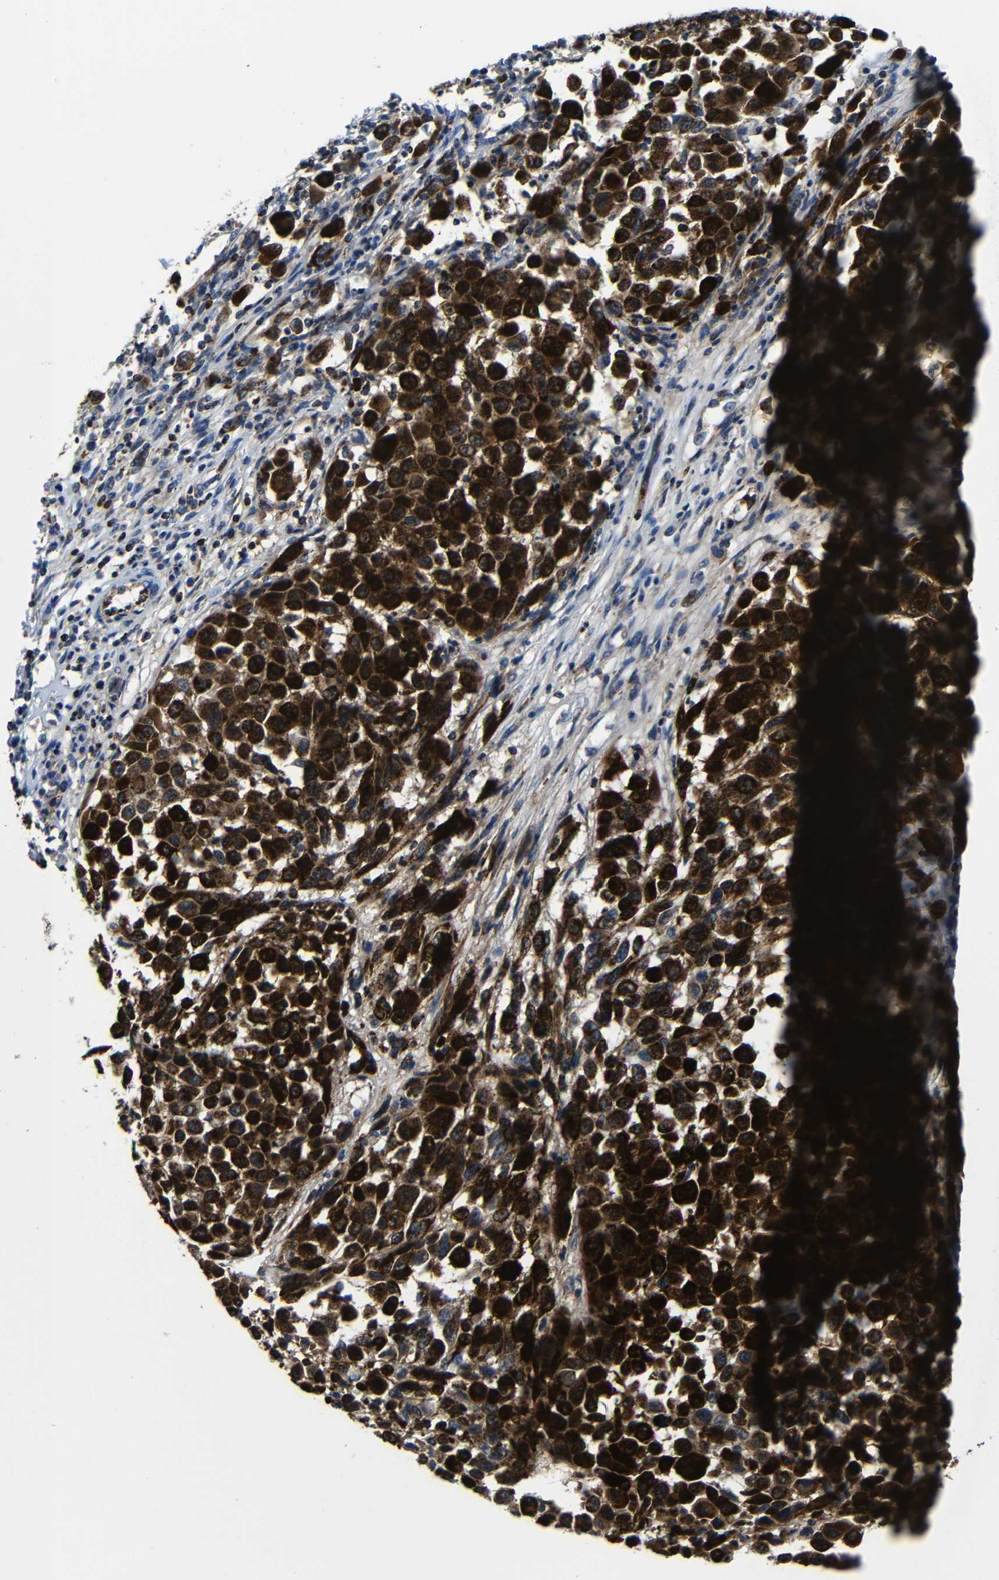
{"staining": {"intensity": "strong", "quantity": ">75%", "location": "cytoplasmic/membranous"}, "tissue": "melanoma", "cell_type": "Tumor cells", "image_type": "cancer", "snomed": [{"axis": "morphology", "description": "Malignant melanoma, Metastatic site"}, {"axis": "topography", "description": "Lymph node"}], "caption": "Malignant melanoma (metastatic site) stained with a protein marker exhibits strong staining in tumor cells.", "gene": "CA5B", "patient": {"sex": "male", "age": 61}}